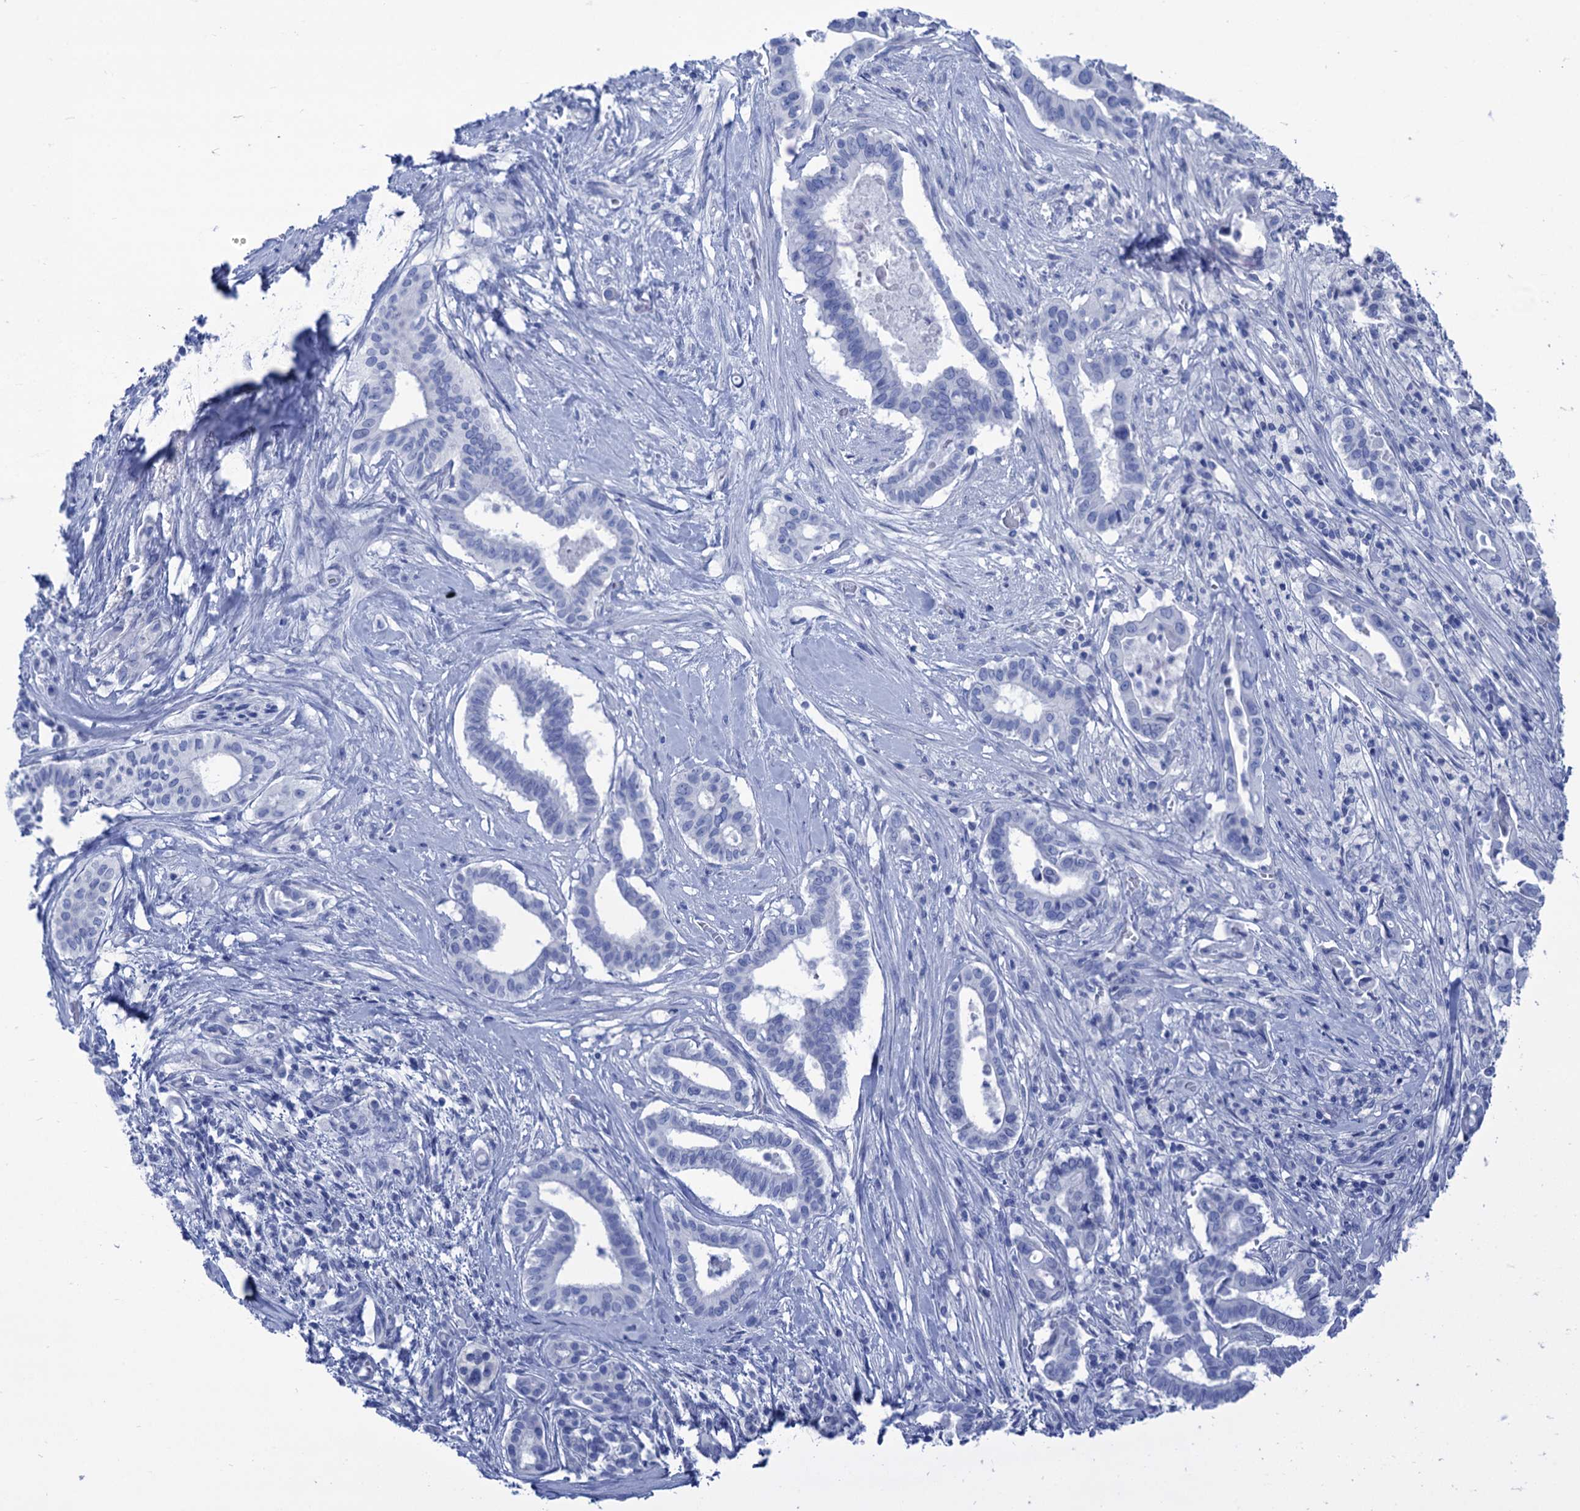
{"staining": {"intensity": "negative", "quantity": "none", "location": "none"}, "tissue": "pancreatic cancer", "cell_type": "Tumor cells", "image_type": "cancer", "snomed": [{"axis": "morphology", "description": "Adenocarcinoma, NOS"}, {"axis": "topography", "description": "Pancreas"}], "caption": "Immunohistochemistry (IHC) of human pancreatic adenocarcinoma exhibits no positivity in tumor cells. The staining was performed using DAB to visualize the protein expression in brown, while the nuclei were stained in blue with hematoxylin (Magnification: 20x).", "gene": "CABYR", "patient": {"sex": "female", "age": 77}}